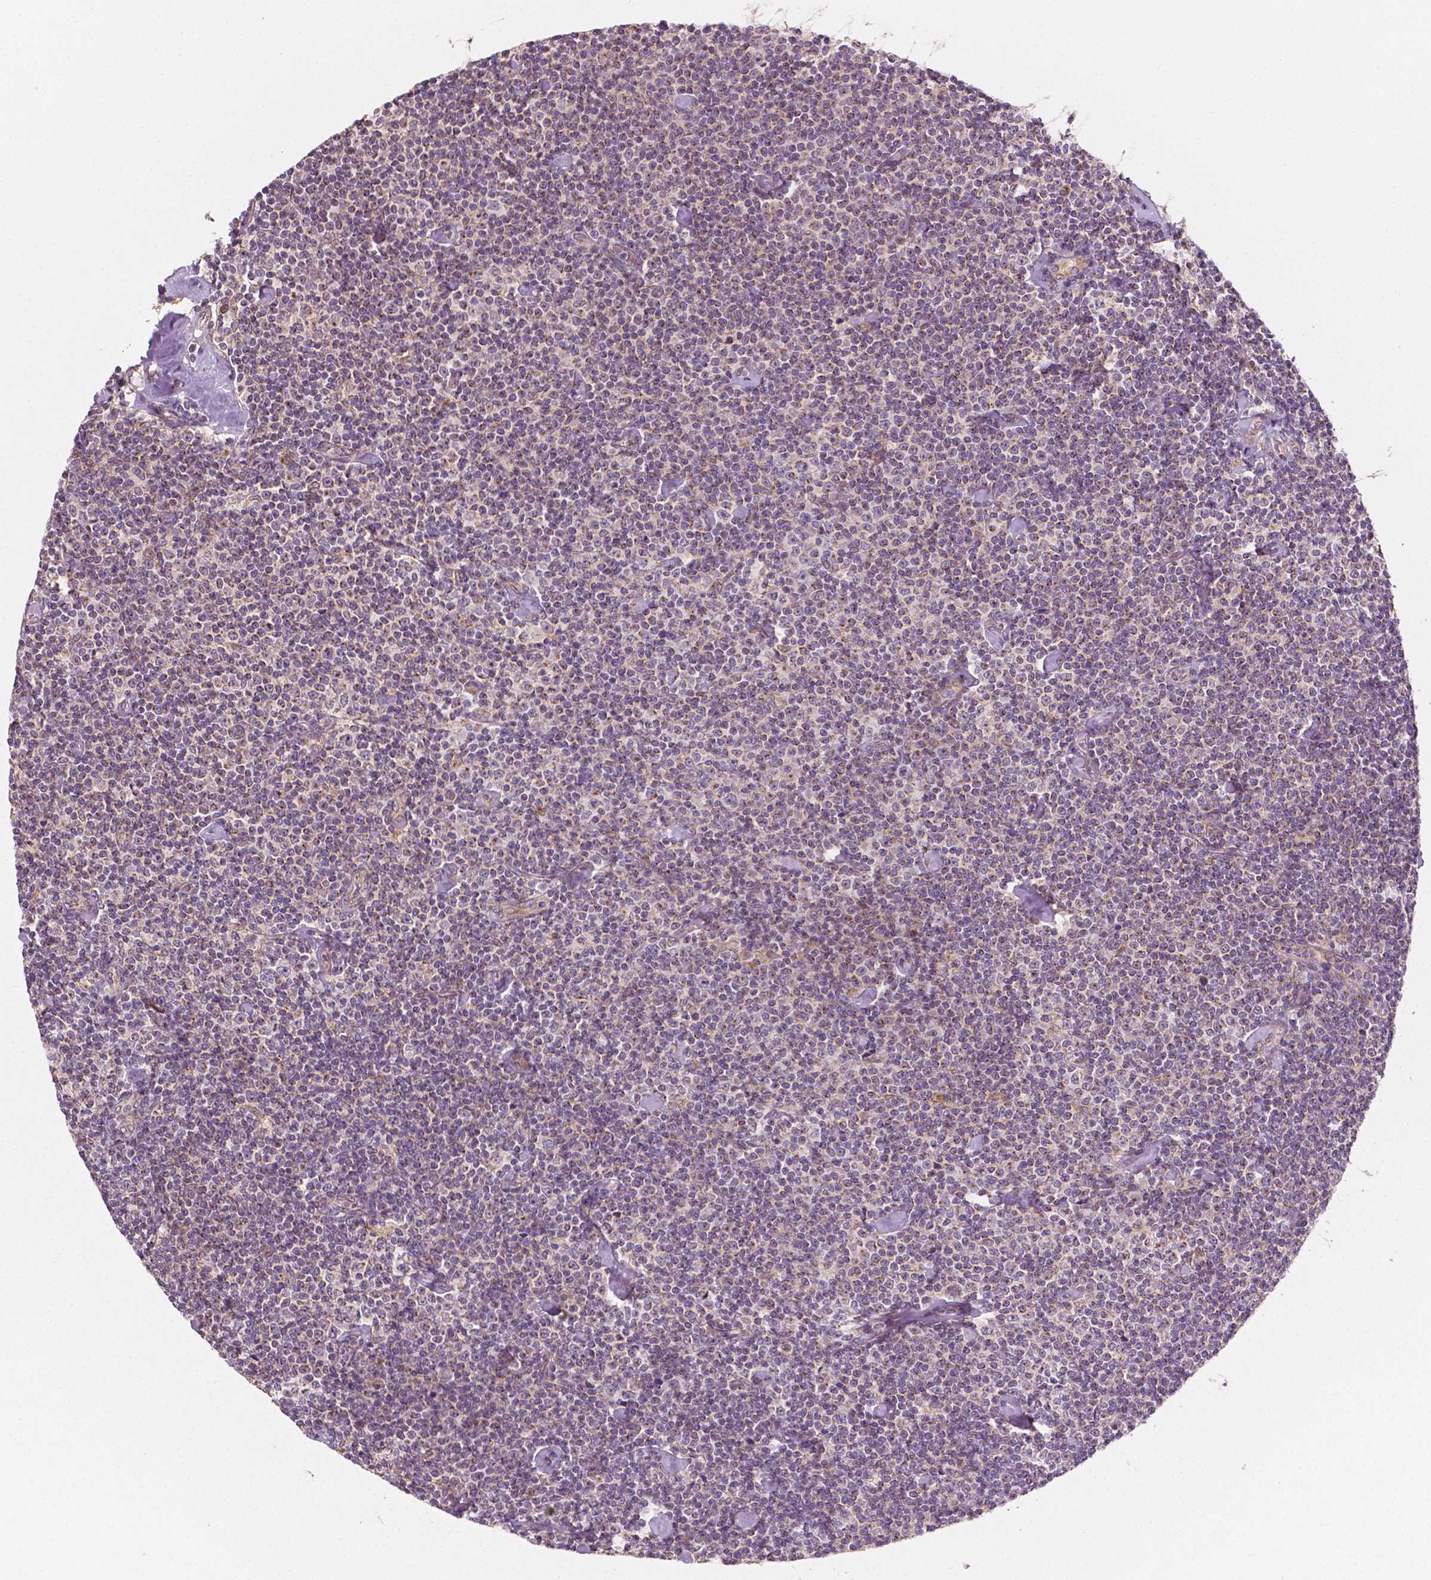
{"staining": {"intensity": "weak", "quantity": "25%-75%", "location": "cytoplasmic/membranous"}, "tissue": "lymphoma", "cell_type": "Tumor cells", "image_type": "cancer", "snomed": [{"axis": "morphology", "description": "Malignant lymphoma, non-Hodgkin's type, Low grade"}, {"axis": "topography", "description": "Lymph node"}], "caption": "A low amount of weak cytoplasmic/membranous positivity is present in approximately 25%-75% of tumor cells in malignant lymphoma, non-Hodgkin's type (low-grade) tissue.", "gene": "EBAG9", "patient": {"sex": "male", "age": 81}}